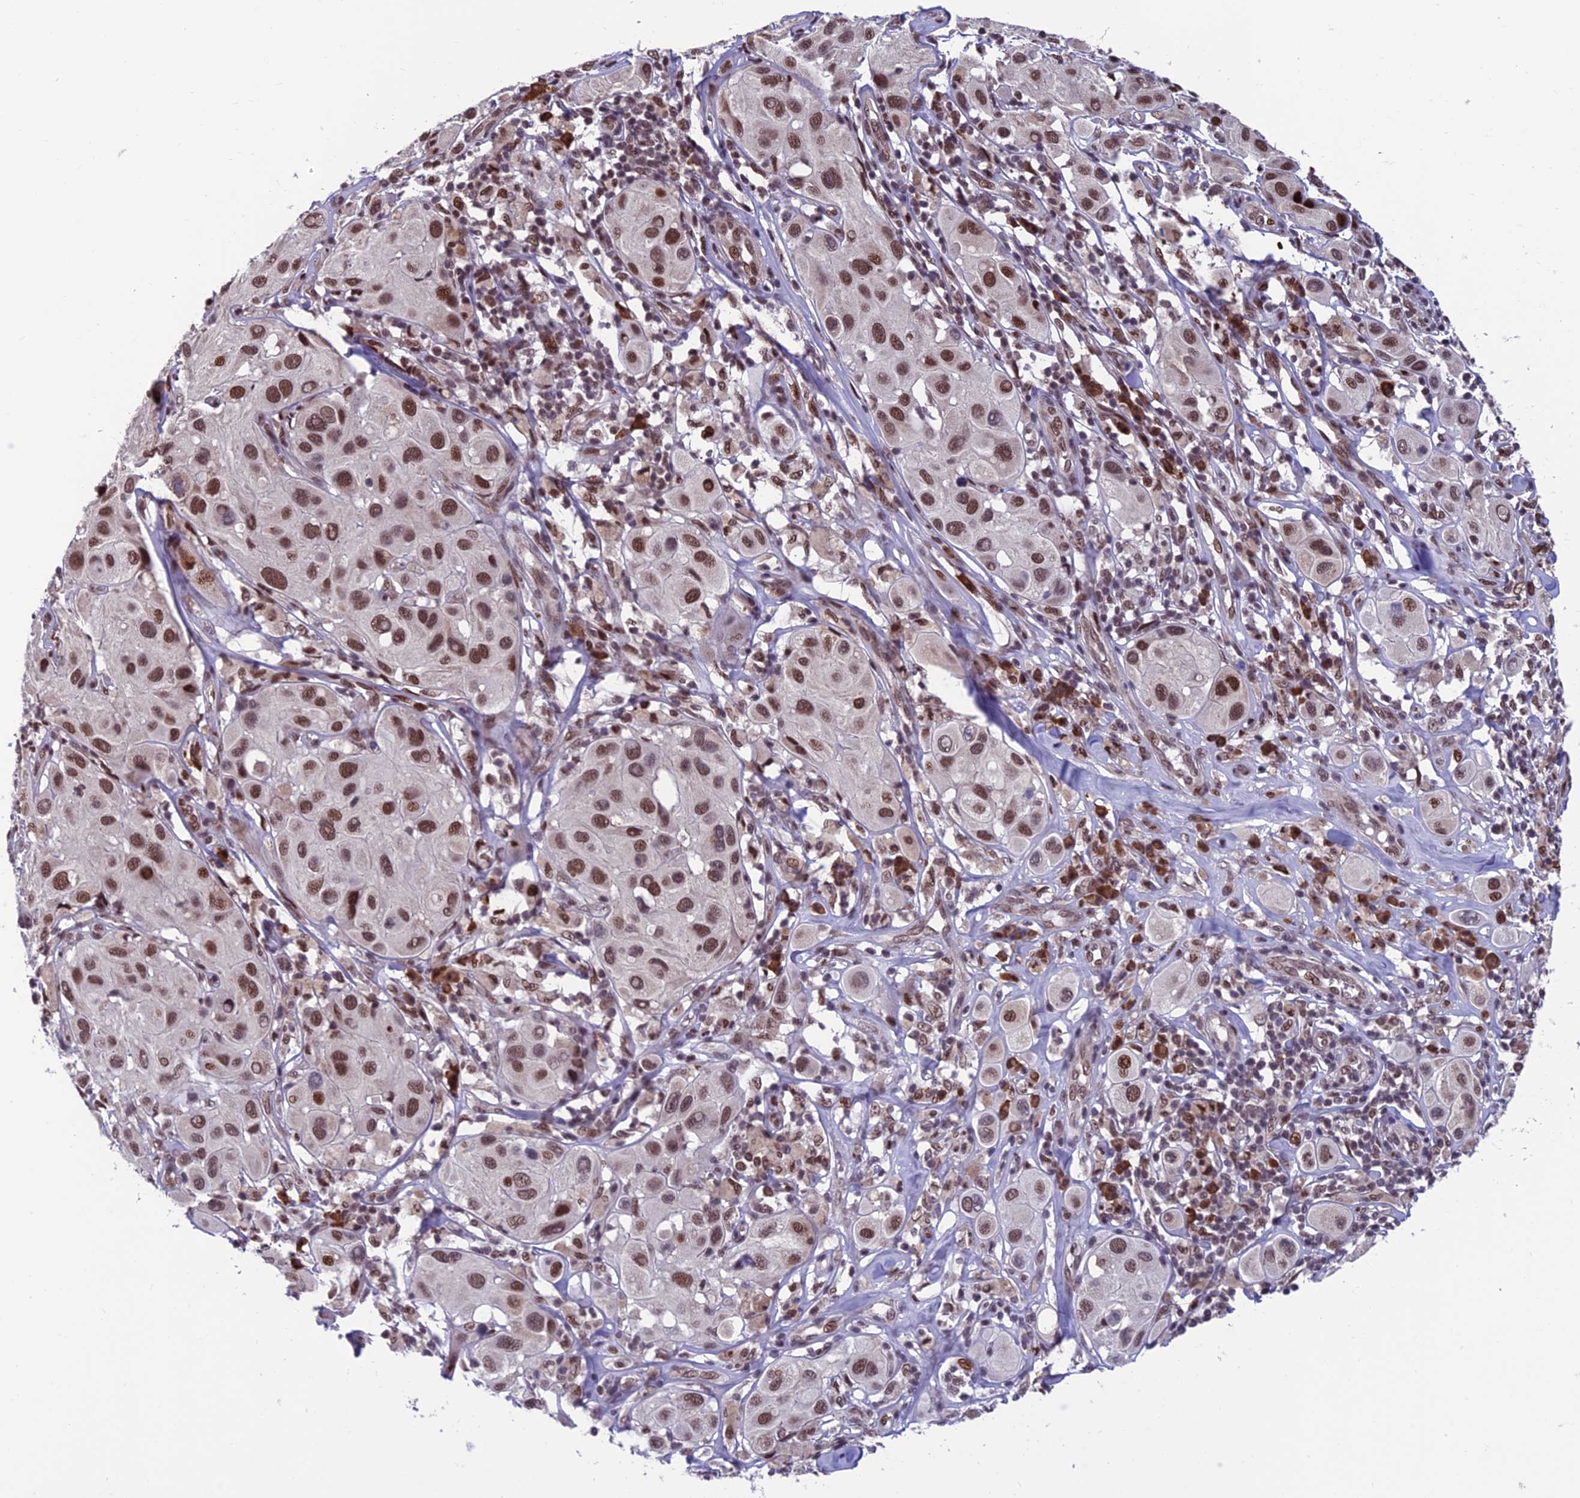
{"staining": {"intensity": "moderate", "quantity": "25%-75%", "location": "nuclear"}, "tissue": "melanoma", "cell_type": "Tumor cells", "image_type": "cancer", "snomed": [{"axis": "morphology", "description": "Malignant melanoma, Metastatic site"}, {"axis": "topography", "description": "Skin"}], "caption": "A high-resolution micrograph shows IHC staining of melanoma, which shows moderate nuclear positivity in approximately 25%-75% of tumor cells.", "gene": "KIAA1191", "patient": {"sex": "male", "age": 41}}